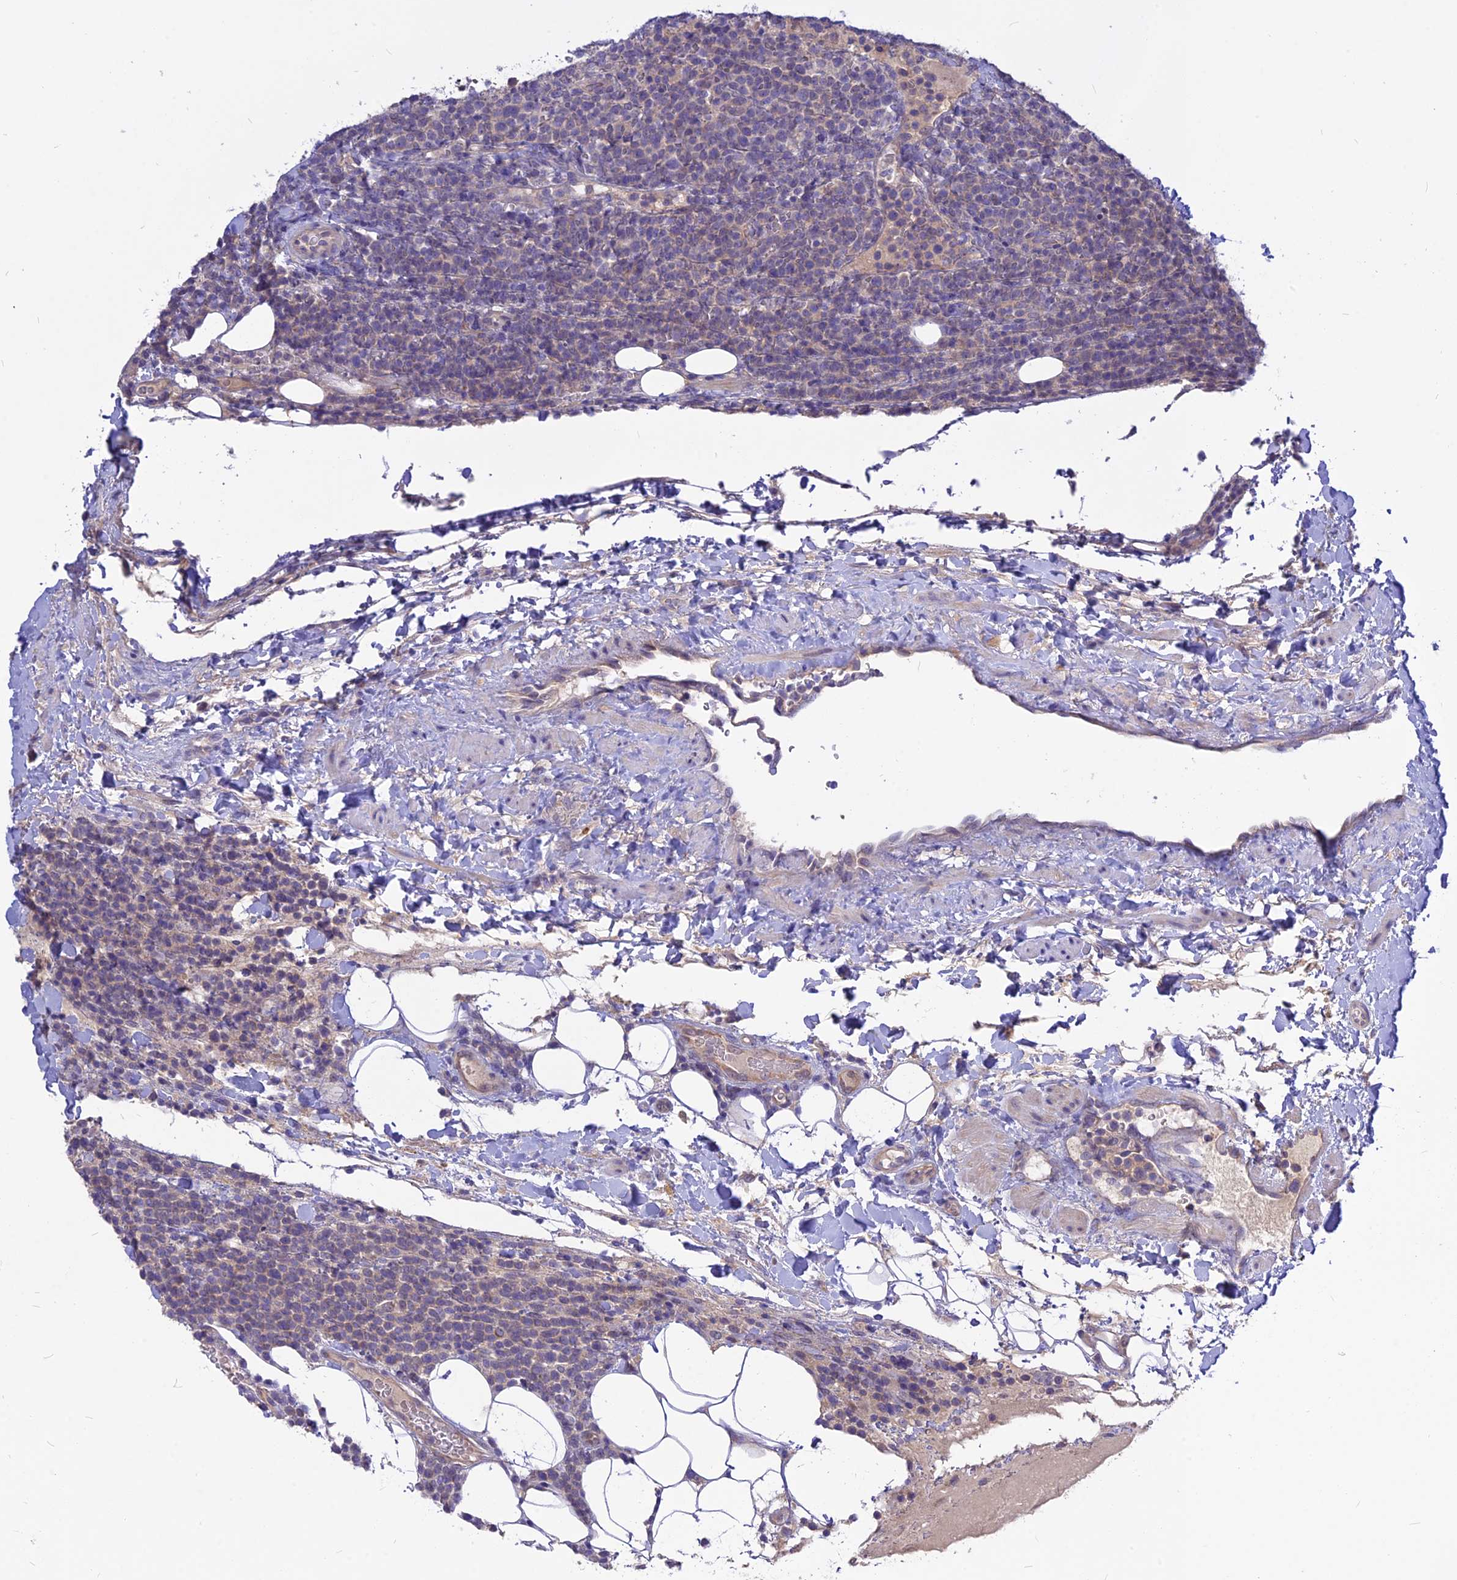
{"staining": {"intensity": "negative", "quantity": "none", "location": "none"}, "tissue": "lymphoma", "cell_type": "Tumor cells", "image_type": "cancer", "snomed": [{"axis": "morphology", "description": "Malignant lymphoma, non-Hodgkin's type, High grade"}, {"axis": "topography", "description": "Lymph node"}], "caption": "Immunohistochemical staining of human malignant lymphoma, non-Hodgkin's type (high-grade) shows no significant expression in tumor cells.", "gene": "CZIB", "patient": {"sex": "male", "age": 61}}